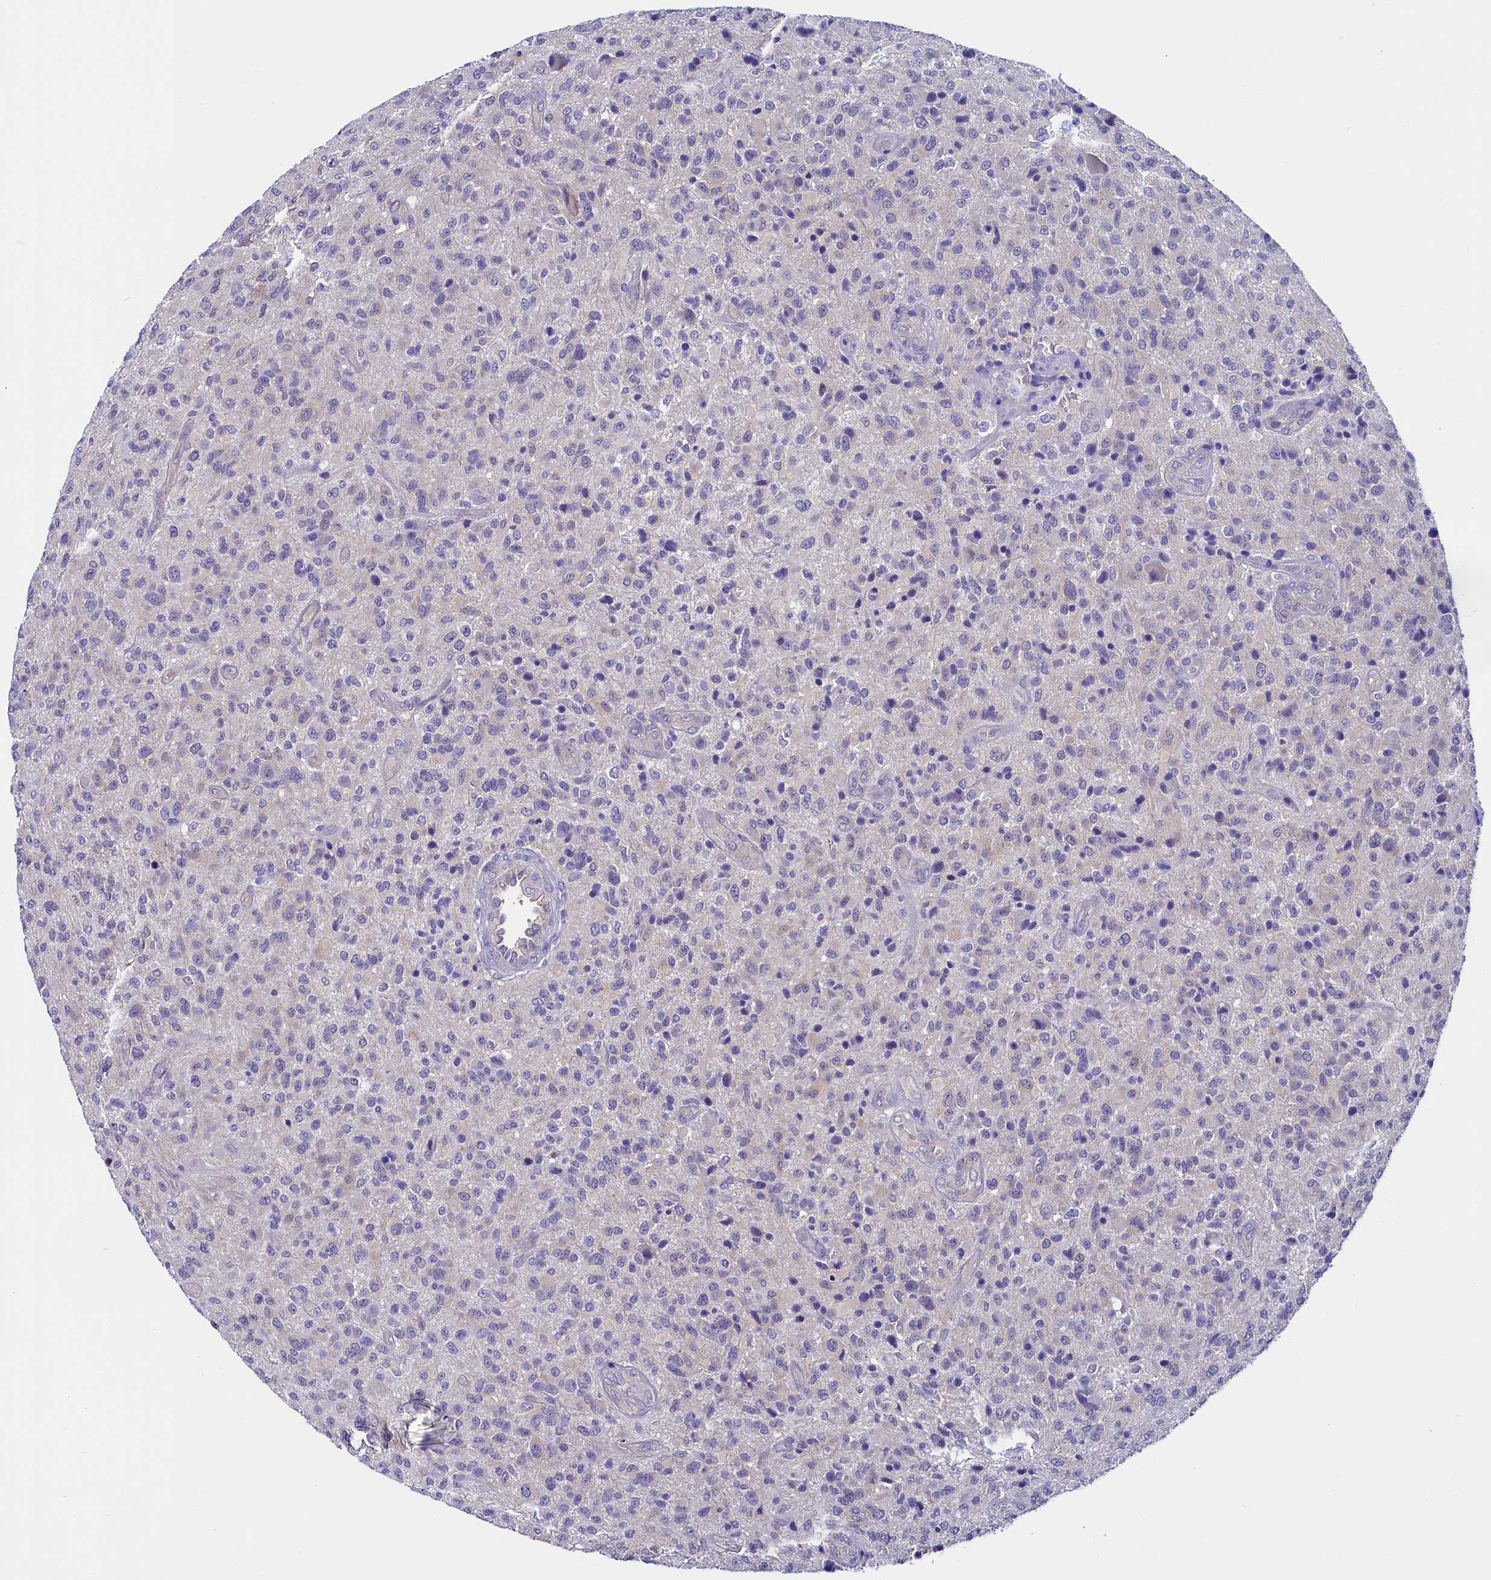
{"staining": {"intensity": "negative", "quantity": "none", "location": "none"}, "tissue": "glioma", "cell_type": "Tumor cells", "image_type": "cancer", "snomed": [{"axis": "morphology", "description": "Glioma, malignant, High grade"}, {"axis": "topography", "description": "Brain"}], "caption": "A high-resolution histopathology image shows immunohistochemistry staining of glioma, which exhibits no significant staining in tumor cells. (DAB (3,3'-diaminobenzidine) immunohistochemistry (IHC) visualized using brightfield microscopy, high magnification).", "gene": "CIAPIN1", "patient": {"sex": "male", "age": 47}}